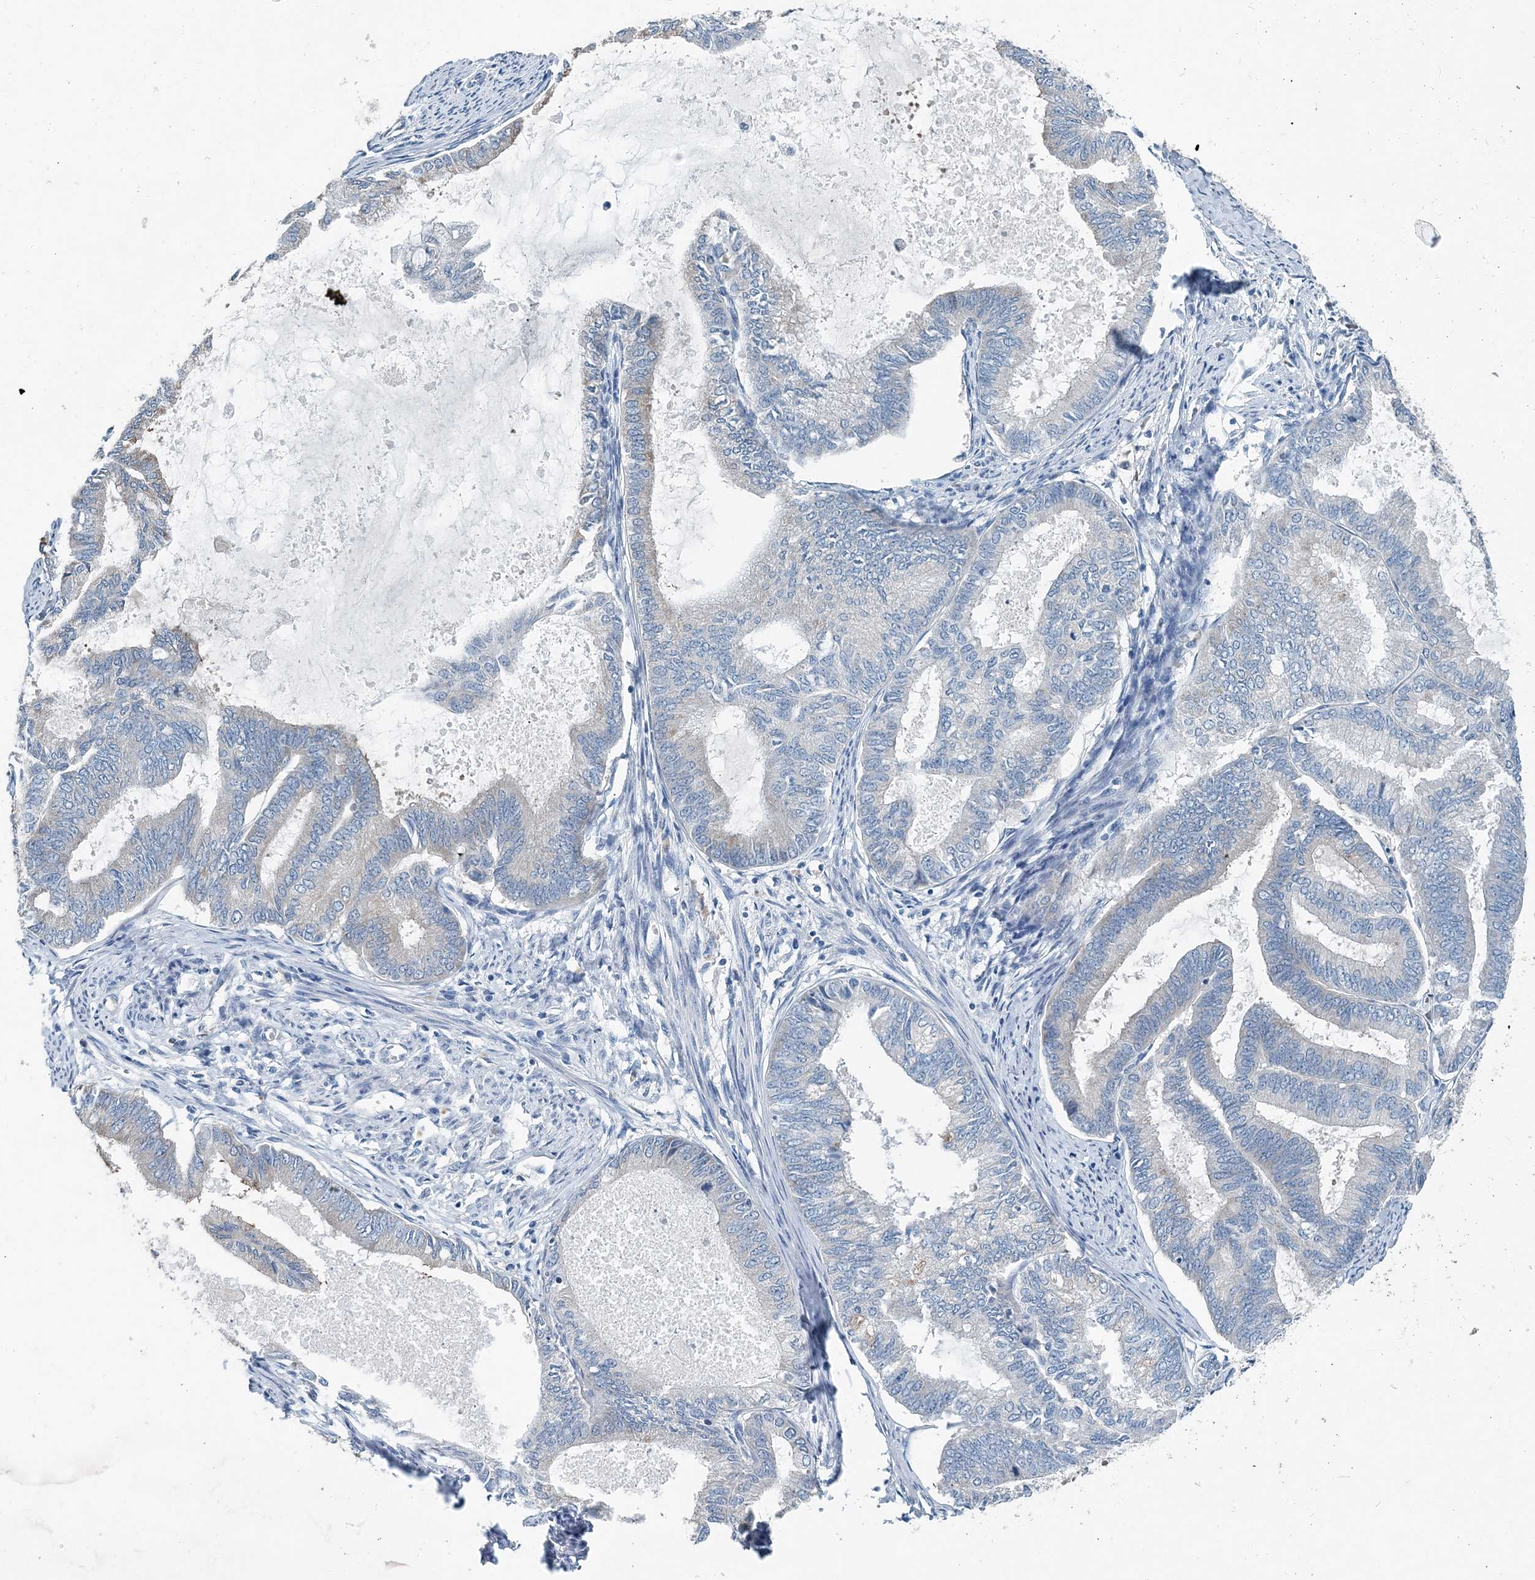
{"staining": {"intensity": "negative", "quantity": "none", "location": "none"}, "tissue": "endometrial cancer", "cell_type": "Tumor cells", "image_type": "cancer", "snomed": [{"axis": "morphology", "description": "Adenocarcinoma, NOS"}, {"axis": "topography", "description": "Endometrium"}], "caption": "Tumor cells show no significant protein positivity in endometrial adenocarcinoma. (DAB immunohistochemistry (IHC) with hematoxylin counter stain).", "gene": "EEF1A2", "patient": {"sex": "female", "age": 86}}